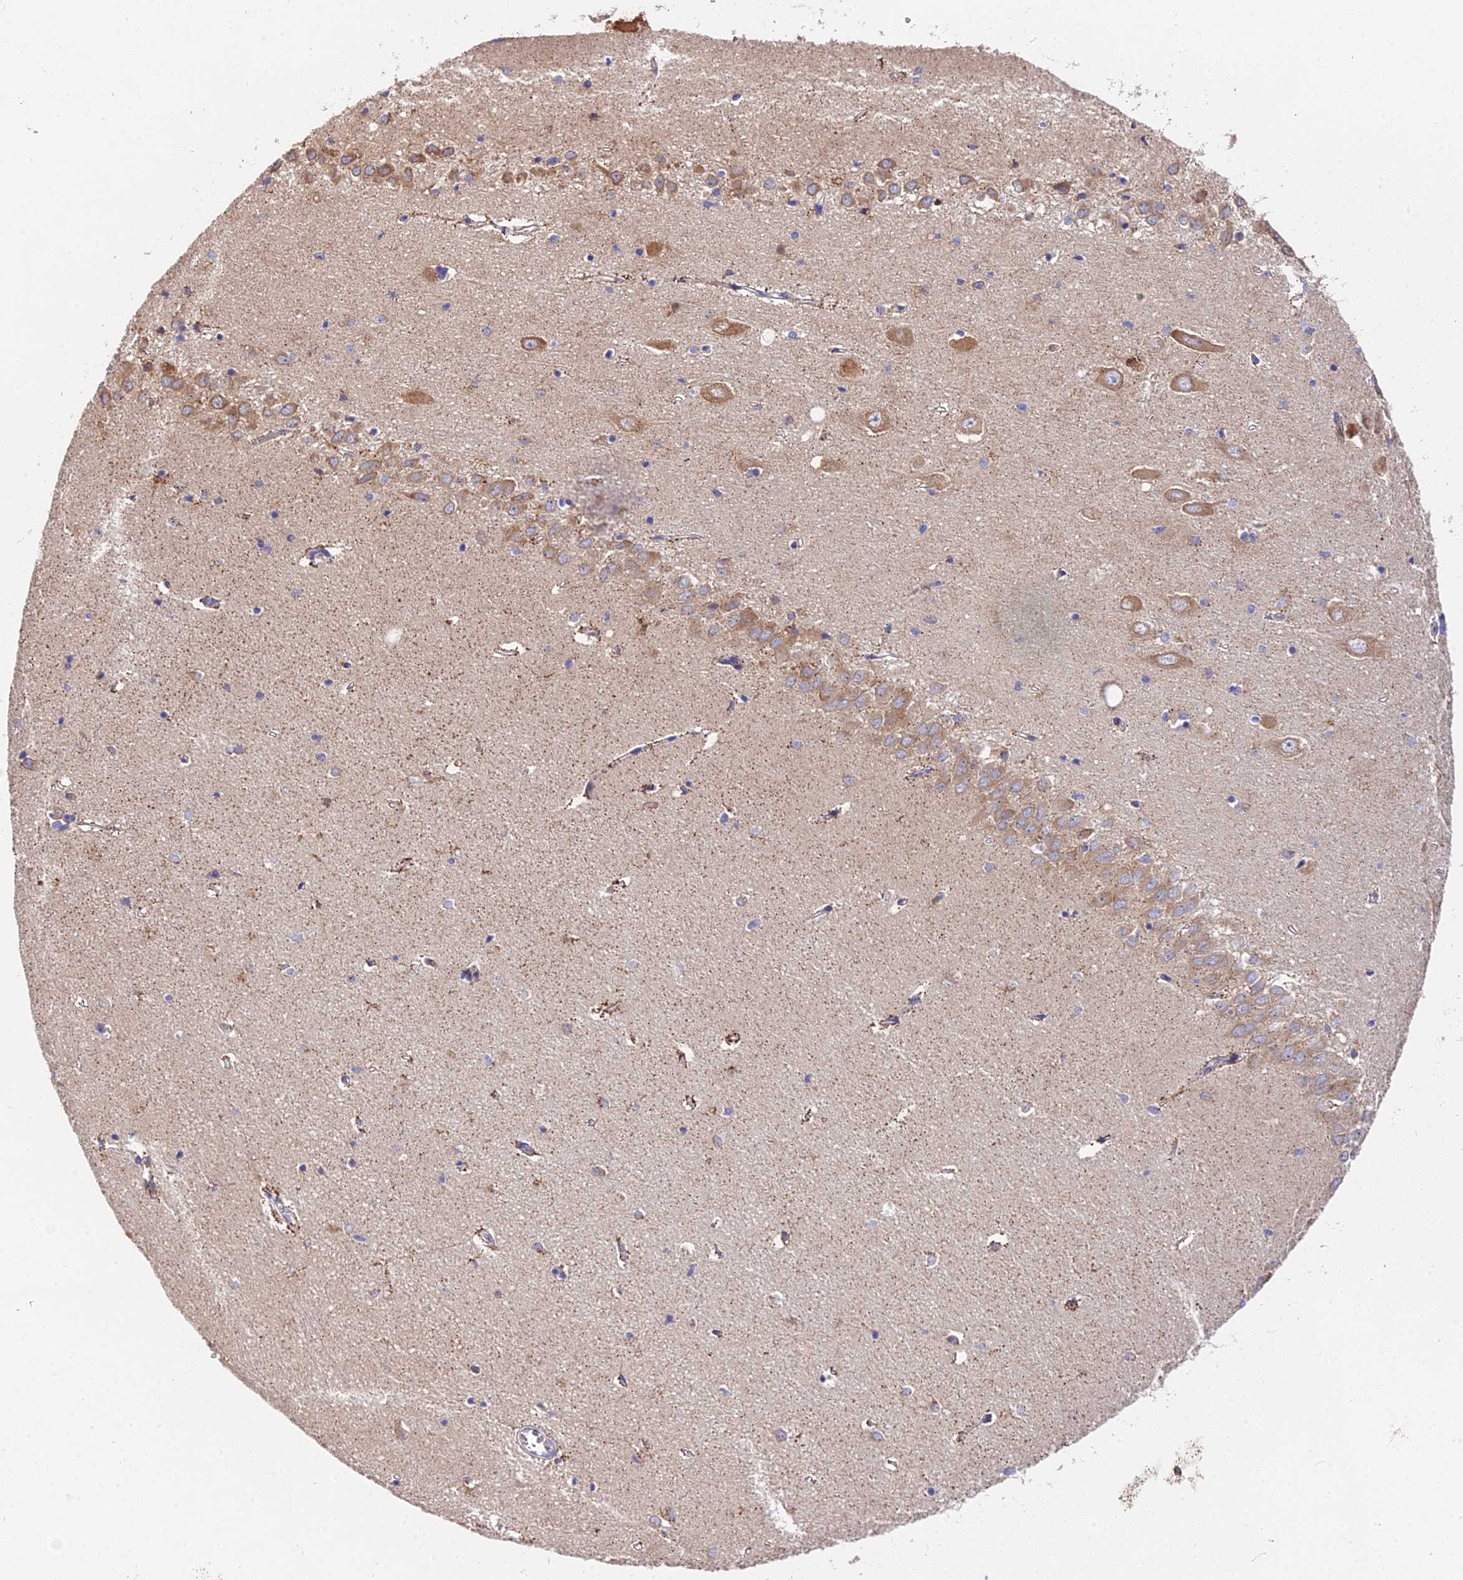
{"staining": {"intensity": "weak", "quantity": "<25%", "location": "cytoplasmic/membranous"}, "tissue": "hippocampus", "cell_type": "Glial cells", "image_type": "normal", "snomed": [{"axis": "morphology", "description": "Normal tissue, NOS"}, {"axis": "topography", "description": "Hippocampus"}], "caption": "Hippocampus was stained to show a protein in brown. There is no significant expression in glial cells. (DAB (3,3'-diaminobenzidine) immunohistochemistry (IHC), high magnification).", "gene": "TRMT1", "patient": {"sex": "female", "age": 64}}